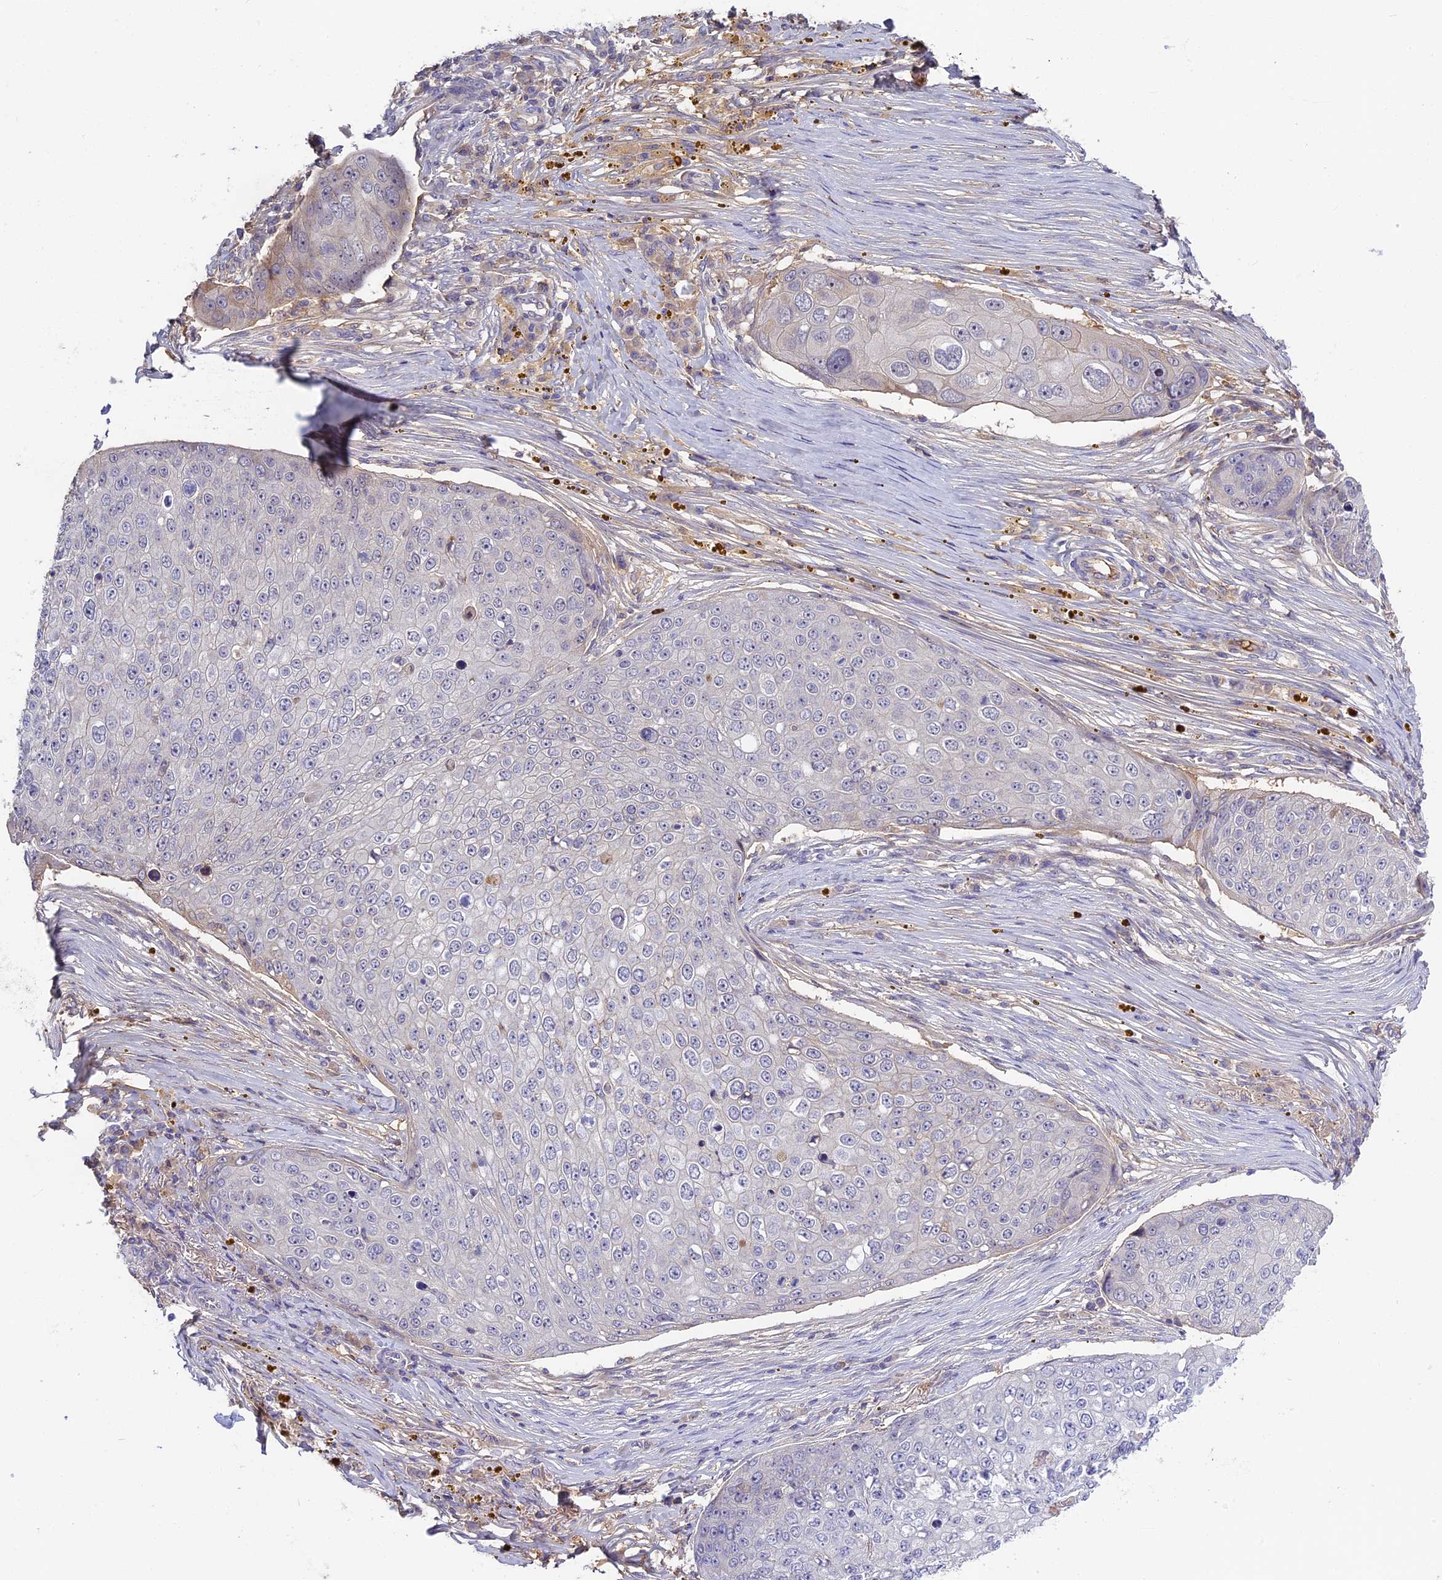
{"staining": {"intensity": "negative", "quantity": "none", "location": "none"}, "tissue": "skin cancer", "cell_type": "Tumor cells", "image_type": "cancer", "snomed": [{"axis": "morphology", "description": "Squamous cell carcinoma, NOS"}, {"axis": "topography", "description": "Skin"}], "caption": "This image is of squamous cell carcinoma (skin) stained with immunohistochemistry to label a protein in brown with the nuclei are counter-stained blue. There is no positivity in tumor cells.", "gene": "ADGRD1", "patient": {"sex": "male", "age": 71}}